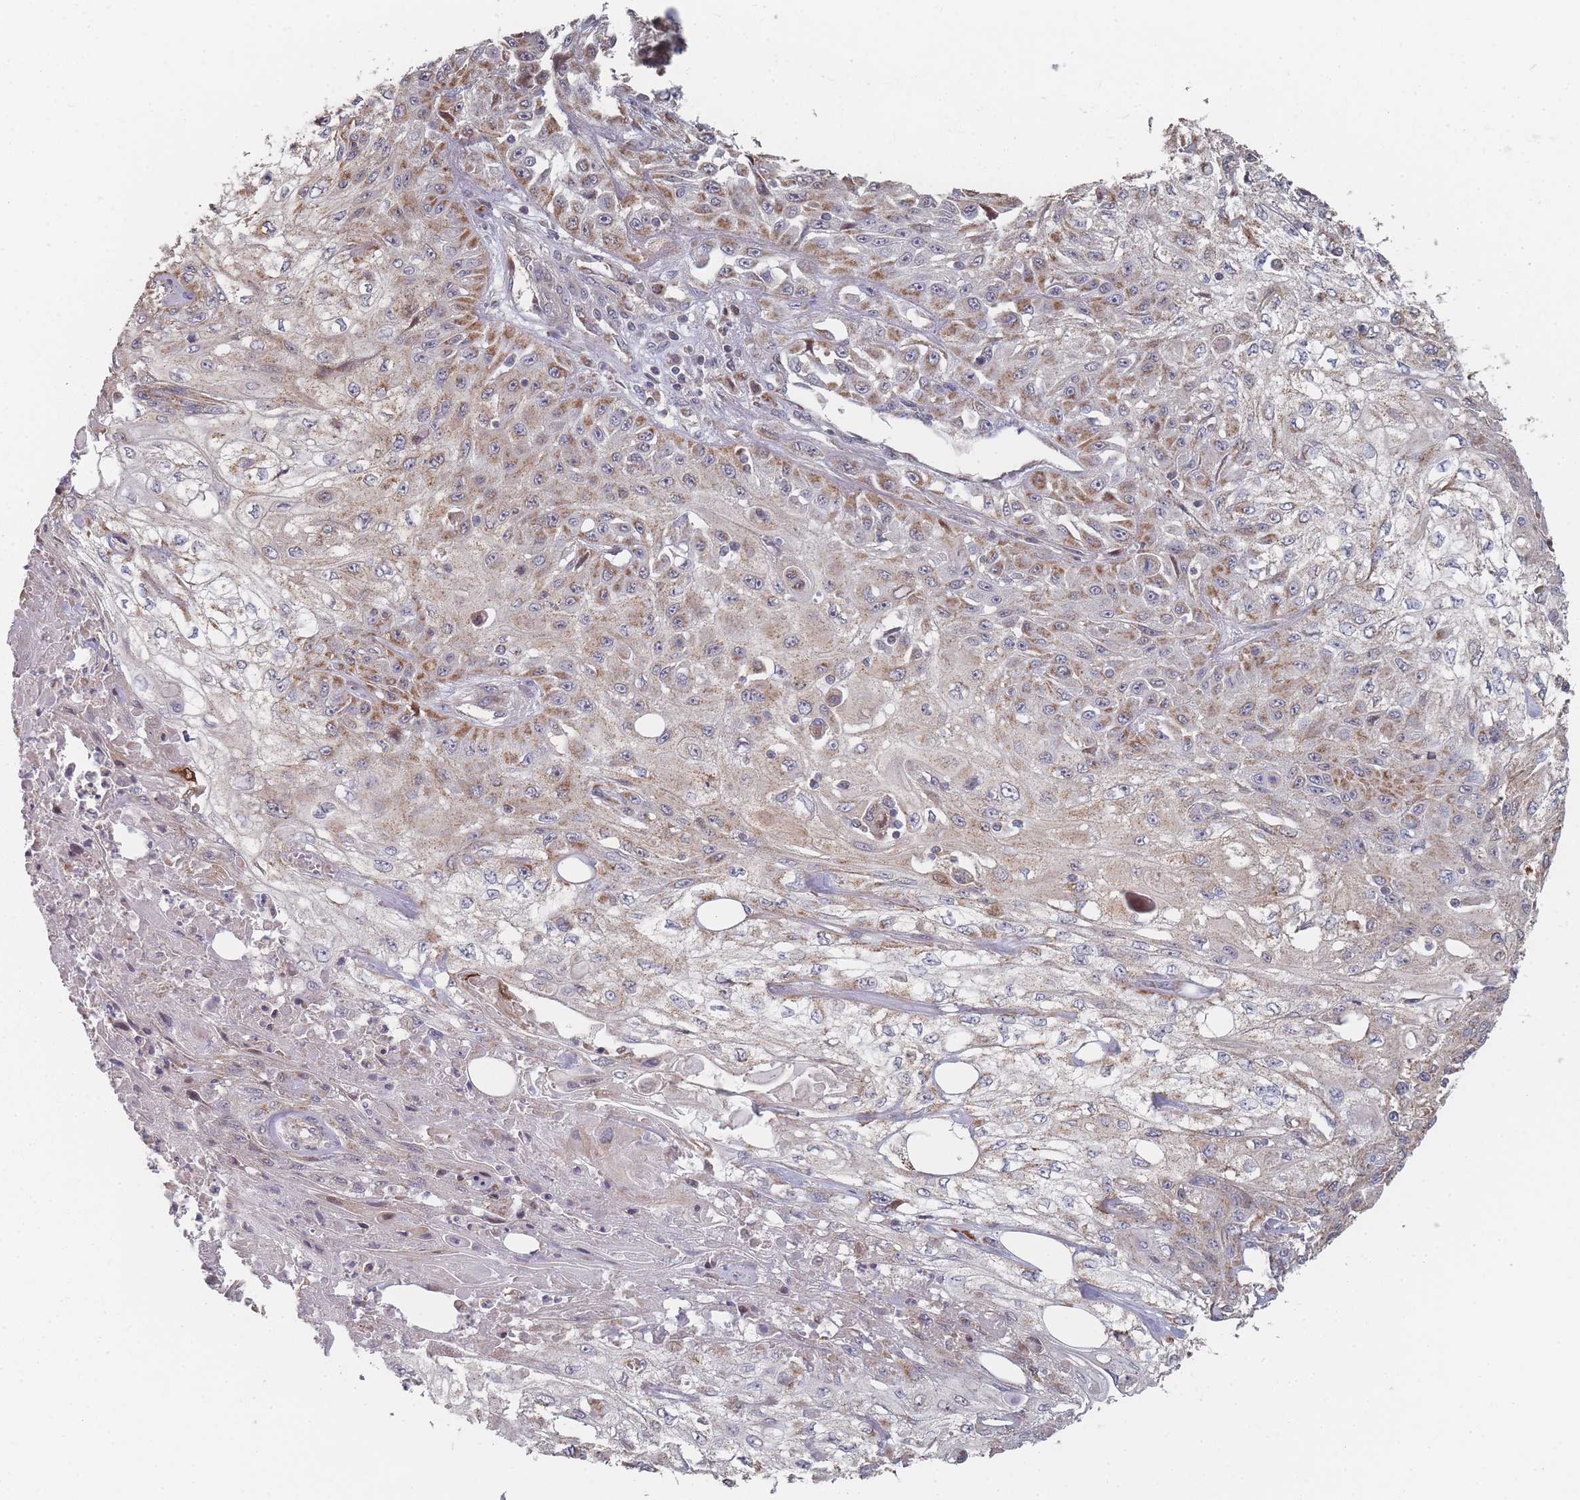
{"staining": {"intensity": "moderate", "quantity": "<25%", "location": "cytoplasmic/membranous"}, "tissue": "skin cancer", "cell_type": "Tumor cells", "image_type": "cancer", "snomed": [{"axis": "morphology", "description": "Squamous cell carcinoma, NOS"}, {"axis": "morphology", "description": "Squamous cell carcinoma, metastatic, NOS"}, {"axis": "topography", "description": "Skin"}, {"axis": "topography", "description": "Lymph node"}], "caption": "The immunohistochemical stain shows moderate cytoplasmic/membranous expression in tumor cells of skin cancer tissue.", "gene": "PSMB3", "patient": {"sex": "male", "age": 75}}